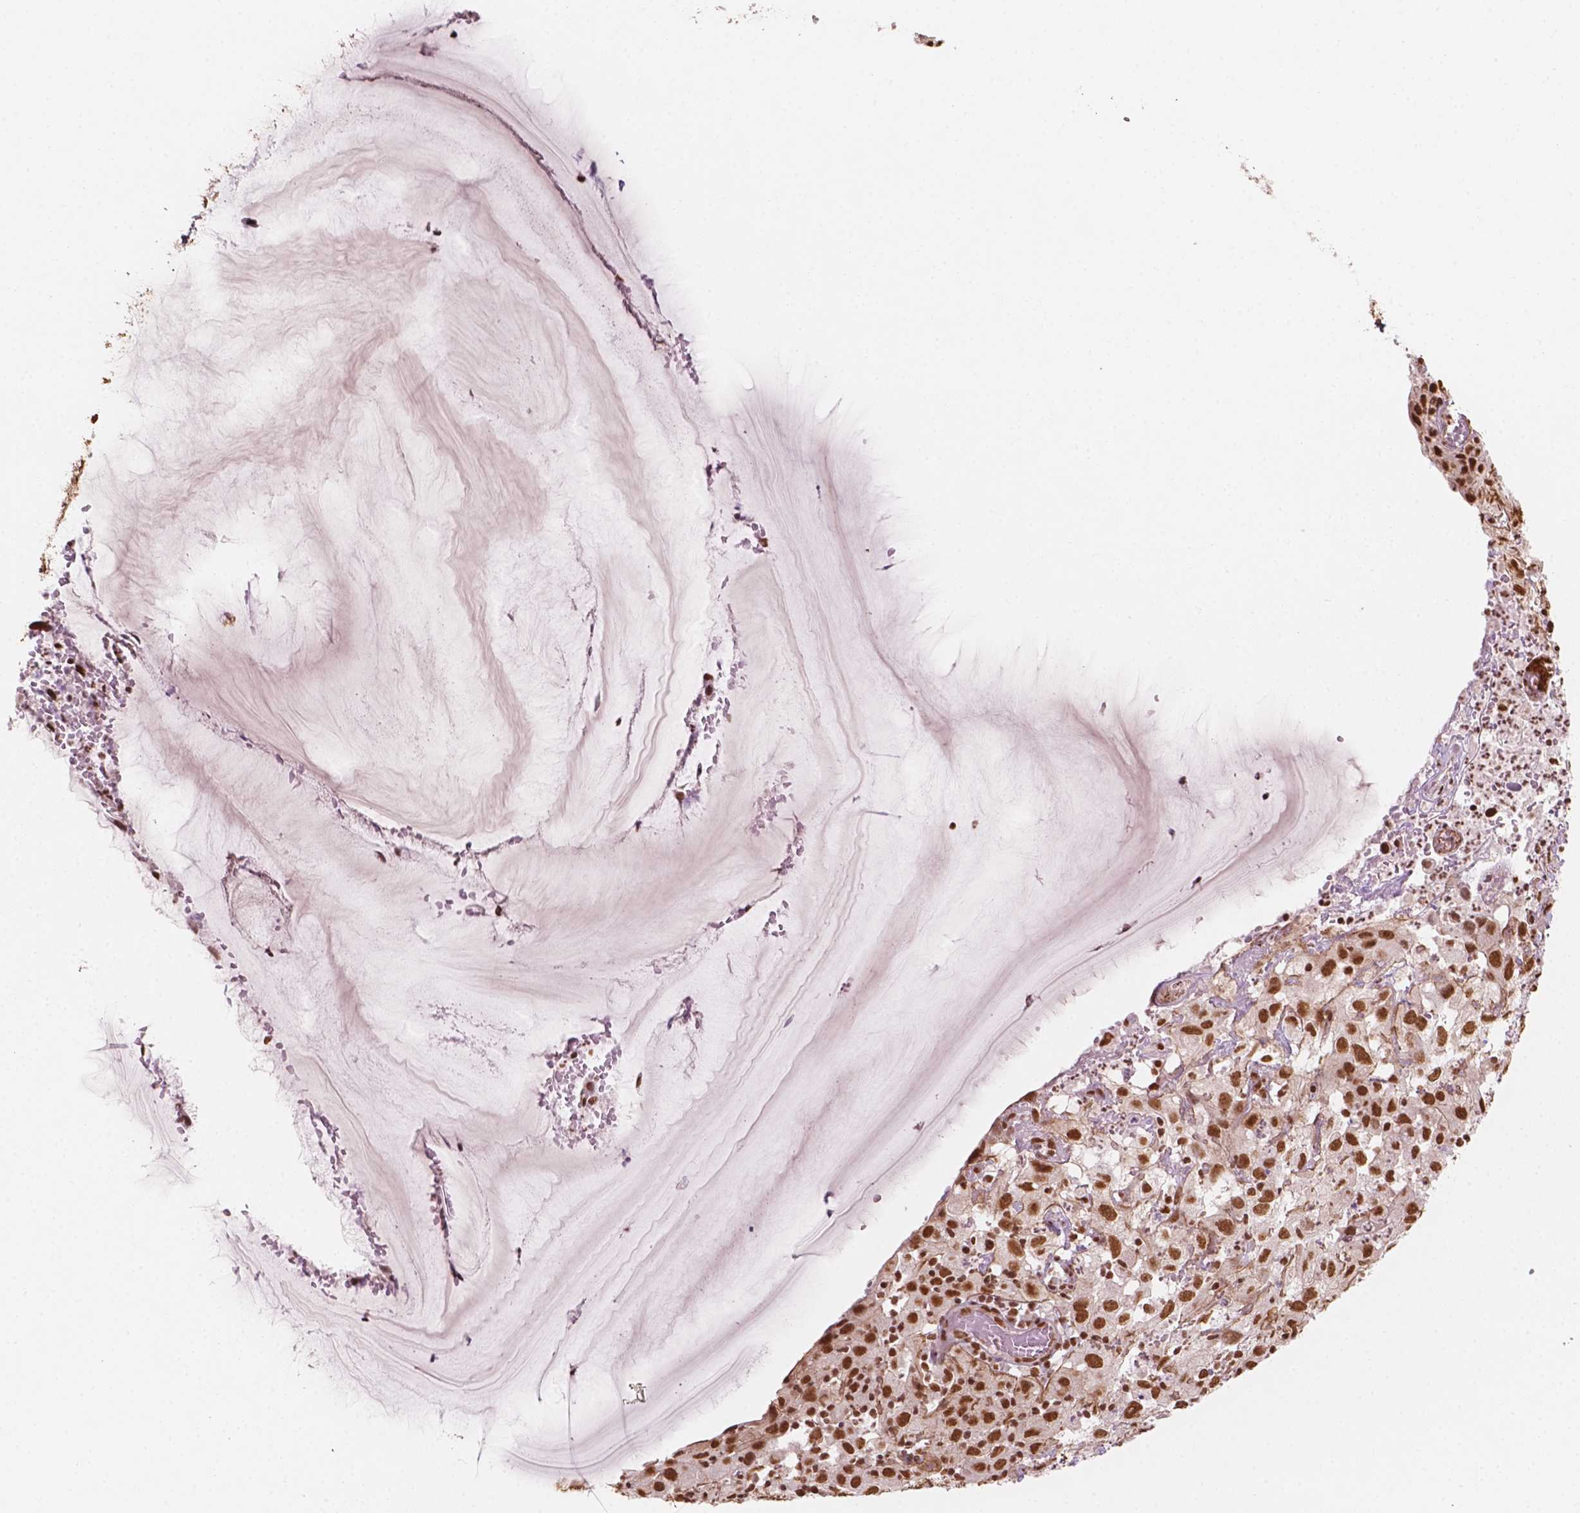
{"staining": {"intensity": "moderate", "quantity": ">75%", "location": "nuclear"}, "tissue": "cervical cancer", "cell_type": "Tumor cells", "image_type": "cancer", "snomed": [{"axis": "morphology", "description": "Squamous cell carcinoma, NOS"}, {"axis": "topography", "description": "Cervix"}], "caption": "Cervical cancer (squamous cell carcinoma) tissue displays moderate nuclear expression in approximately >75% of tumor cells", "gene": "GTF3C5", "patient": {"sex": "female", "age": 32}}